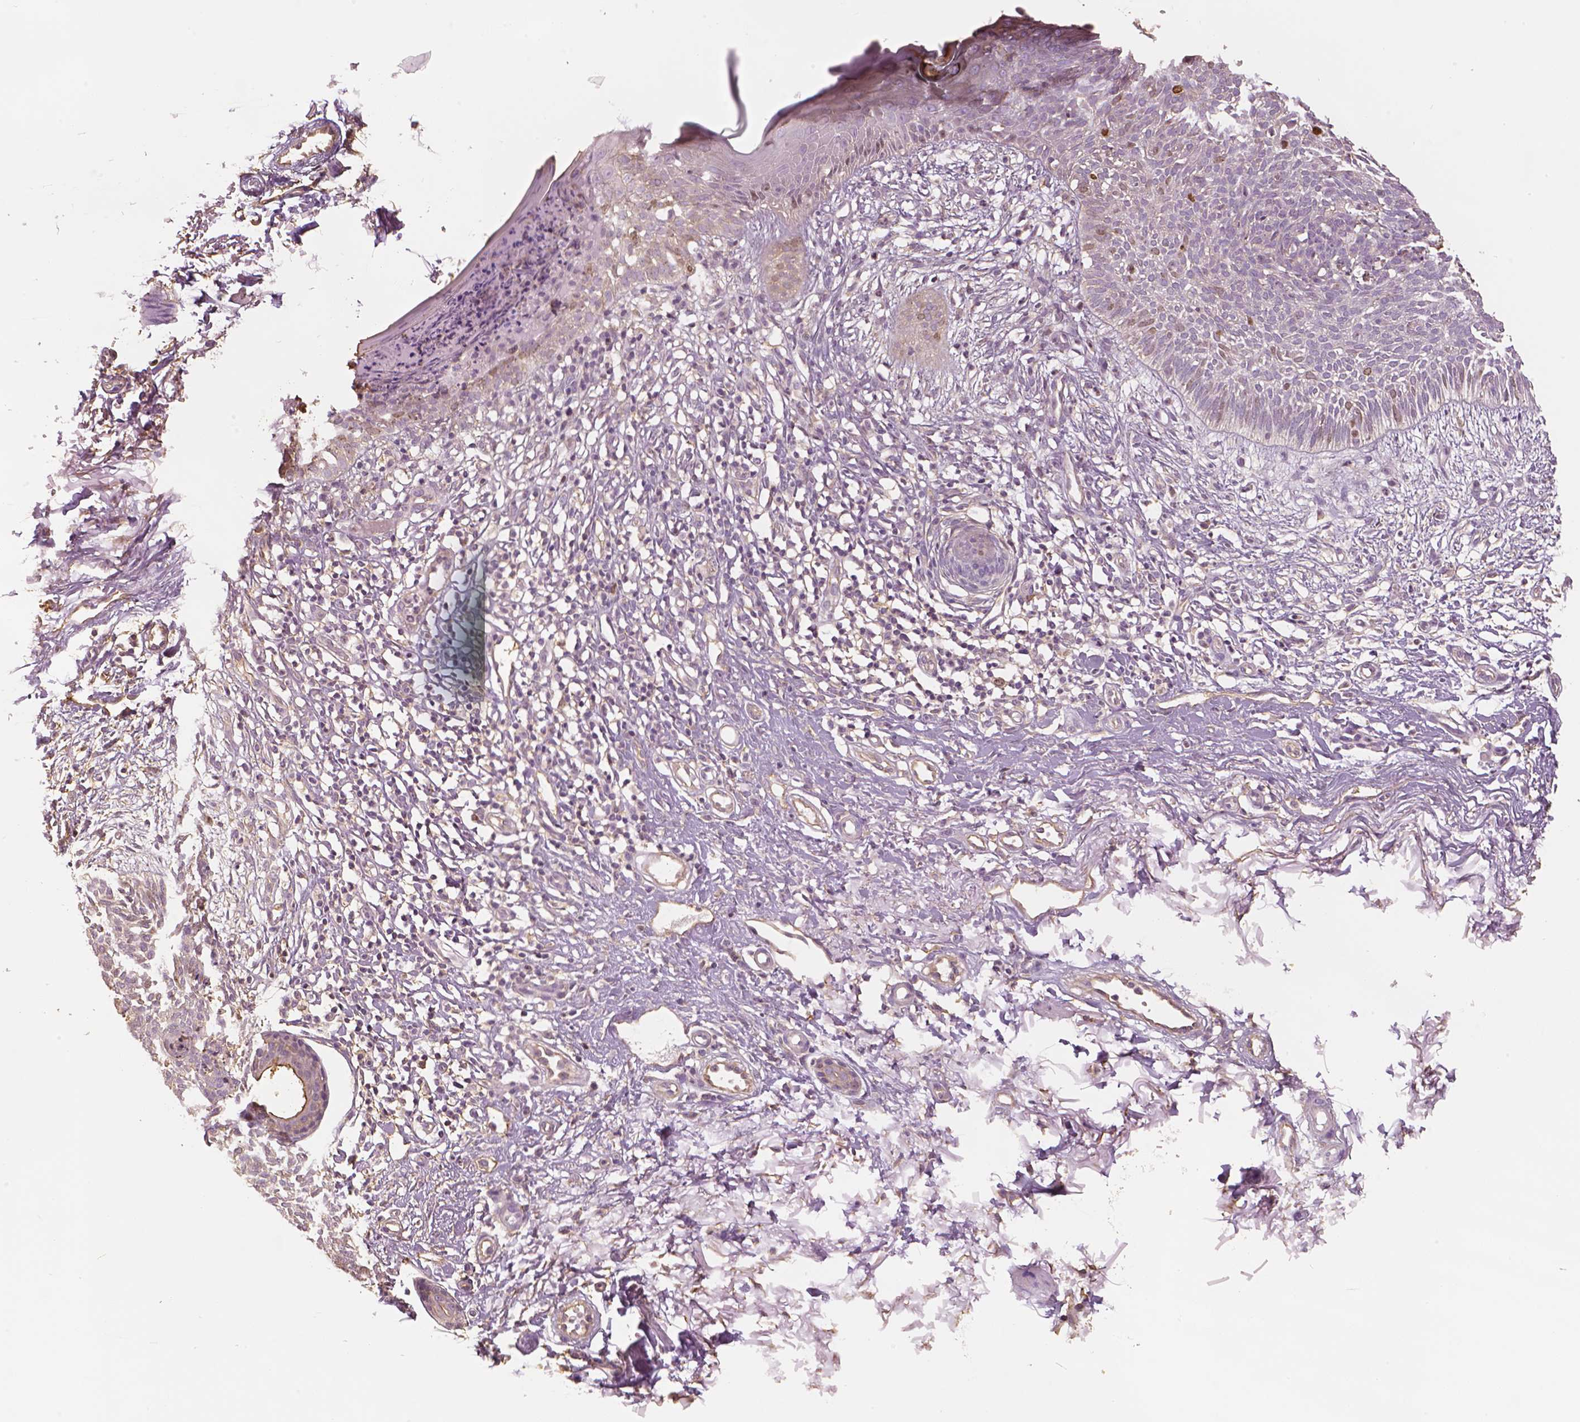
{"staining": {"intensity": "moderate", "quantity": "<25%", "location": "nuclear"}, "tissue": "skin cancer", "cell_type": "Tumor cells", "image_type": "cancer", "snomed": [{"axis": "morphology", "description": "Basal cell carcinoma"}, {"axis": "topography", "description": "Skin"}], "caption": "There is low levels of moderate nuclear positivity in tumor cells of skin cancer, as demonstrated by immunohistochemical staining (brown color).", "gene": "MKI67", "patient": {"sex": "female", "age": 84}}